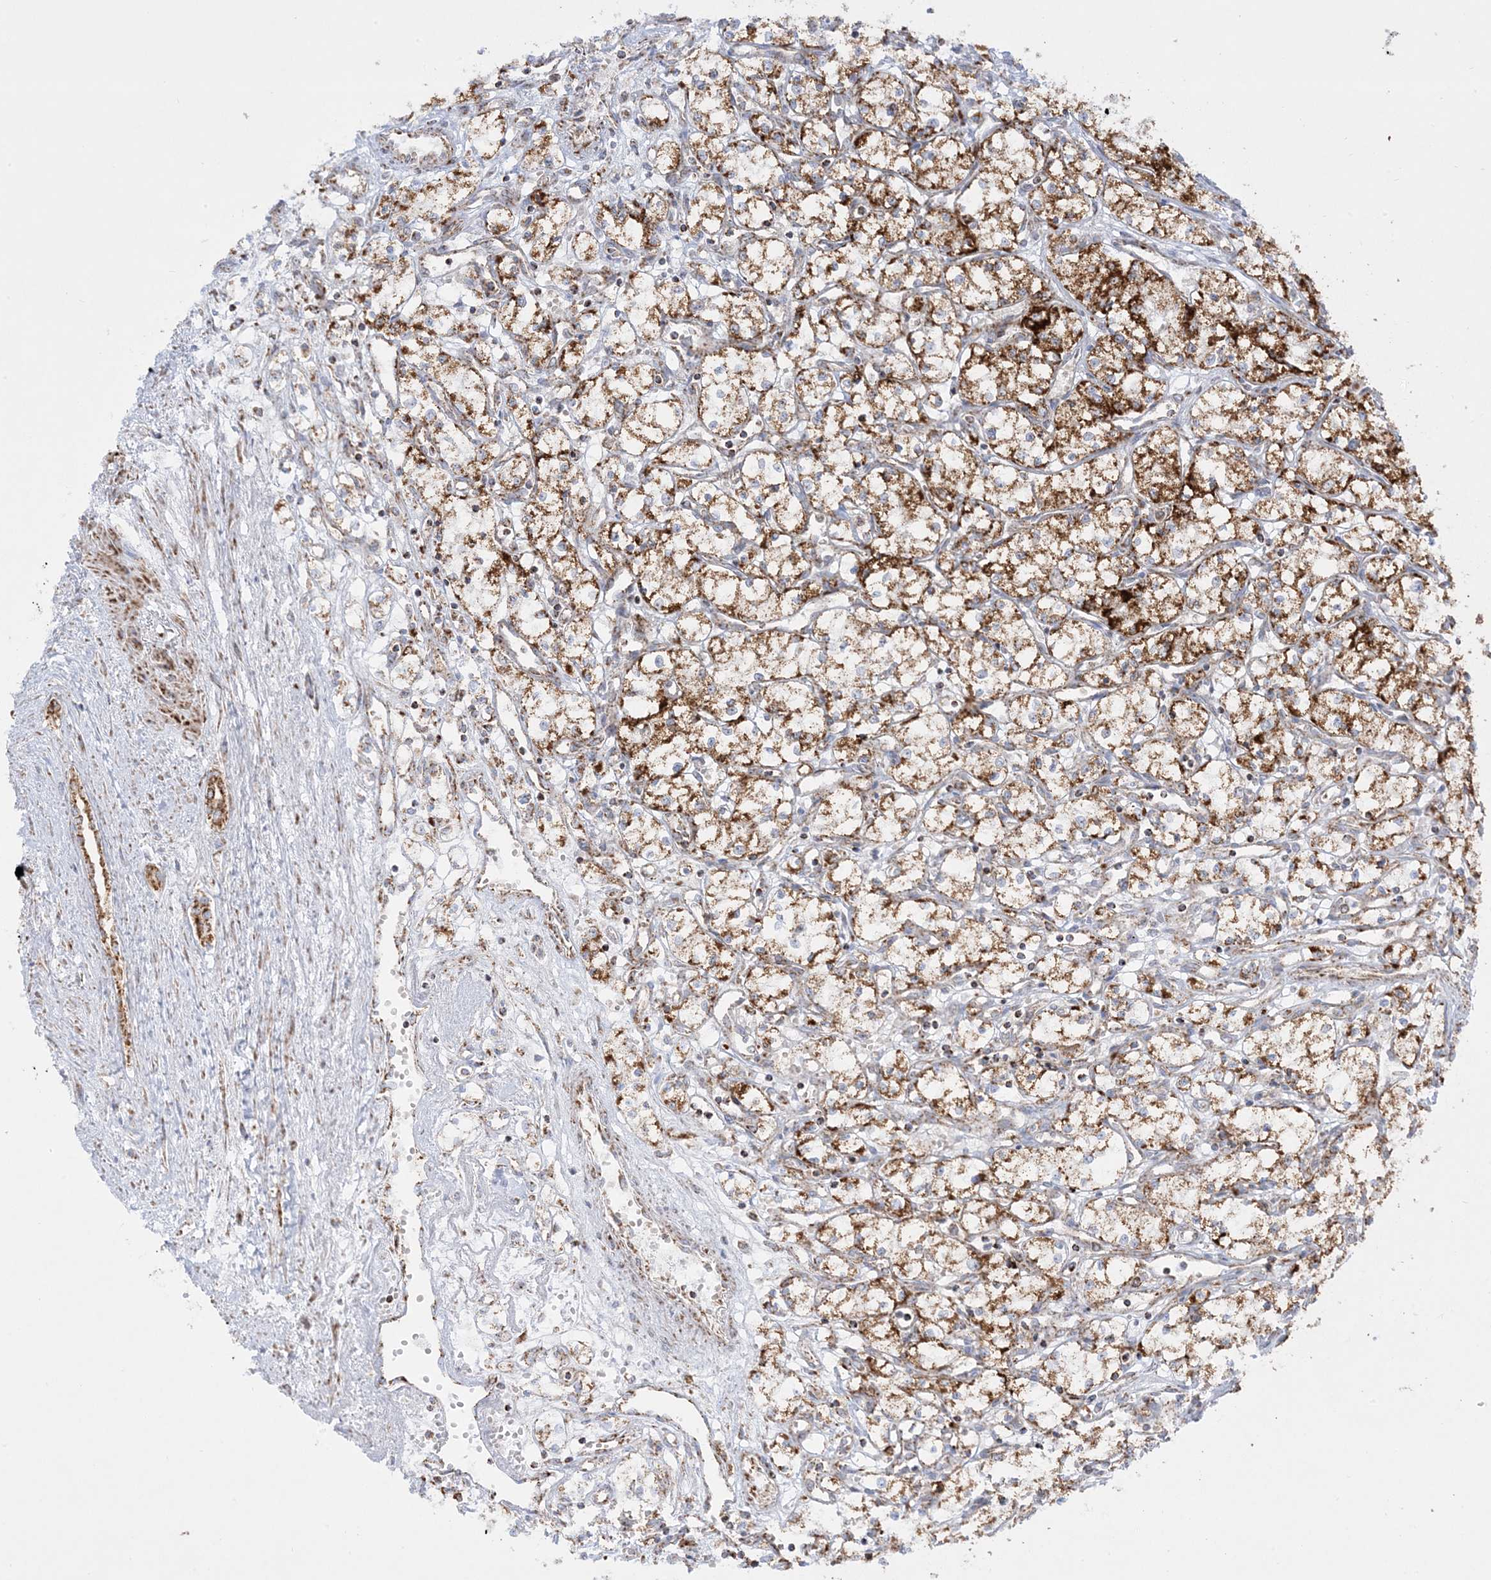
{"staining": {"intensity": "strong", "quantity": ">75%", "location": "cytoplasmic/membranous"}, "tissue": "renal cancer", "cell_type": "Tumor cells", "image_type": "cancer", "snomed": [{"axis": "morphology", "description": "Adenocarcinoma, NOS"}, {"axis": "topography", "description": "Kidney"}], "caption": "Immunohistochemistry histopathology image of adenocarcinoma (renal) stained for a protein (brown), which demonstrates high levels of strong cytoplasmic/membranous expression in about >75% of tumor cells.", "gene": "MRPS36", "patient": {"sex": "male", "age": 59}}